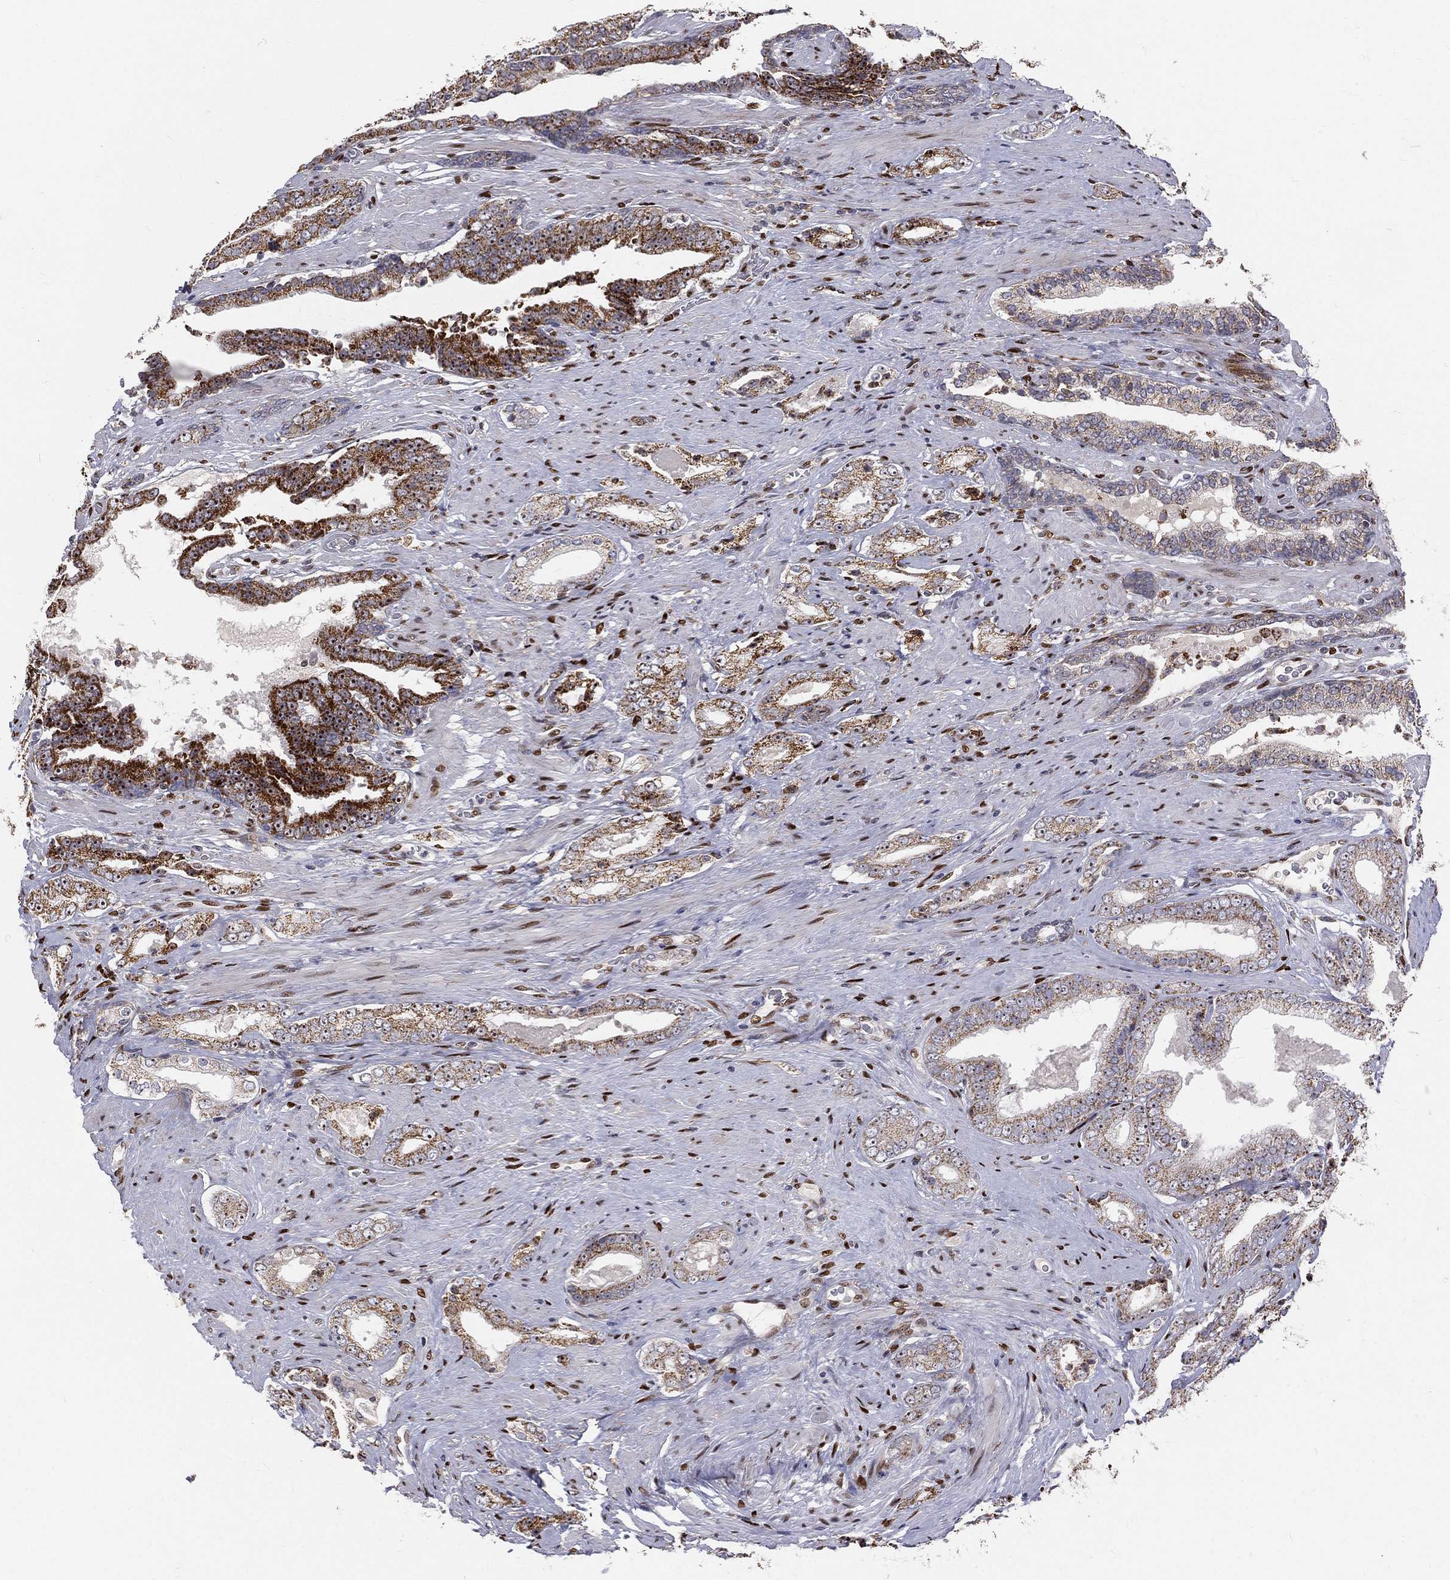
{"staining": {"intensity": "strong", "quantity": "<25%", "location": "cytoplasmic/membranous,nuclear"}, "tissue": "prostate cancer", "cell_type": "Tumor cells", "image_type": "cancer", "snomed": [{"axis": "morphology", "description": "Adenocarcinoma, Low grade"}, {"axis": "topography", "description": "Prostate and seminal vesicle, NOS"}], "caption": "A brown stain labels strong cytoplasmic/membranous and nuclear staining of a protein in human prostate adenocarcinoma (low-grade) tumor cells.", "gene": "ZEB1", "patient": {"sex": "male", "age": 61}}